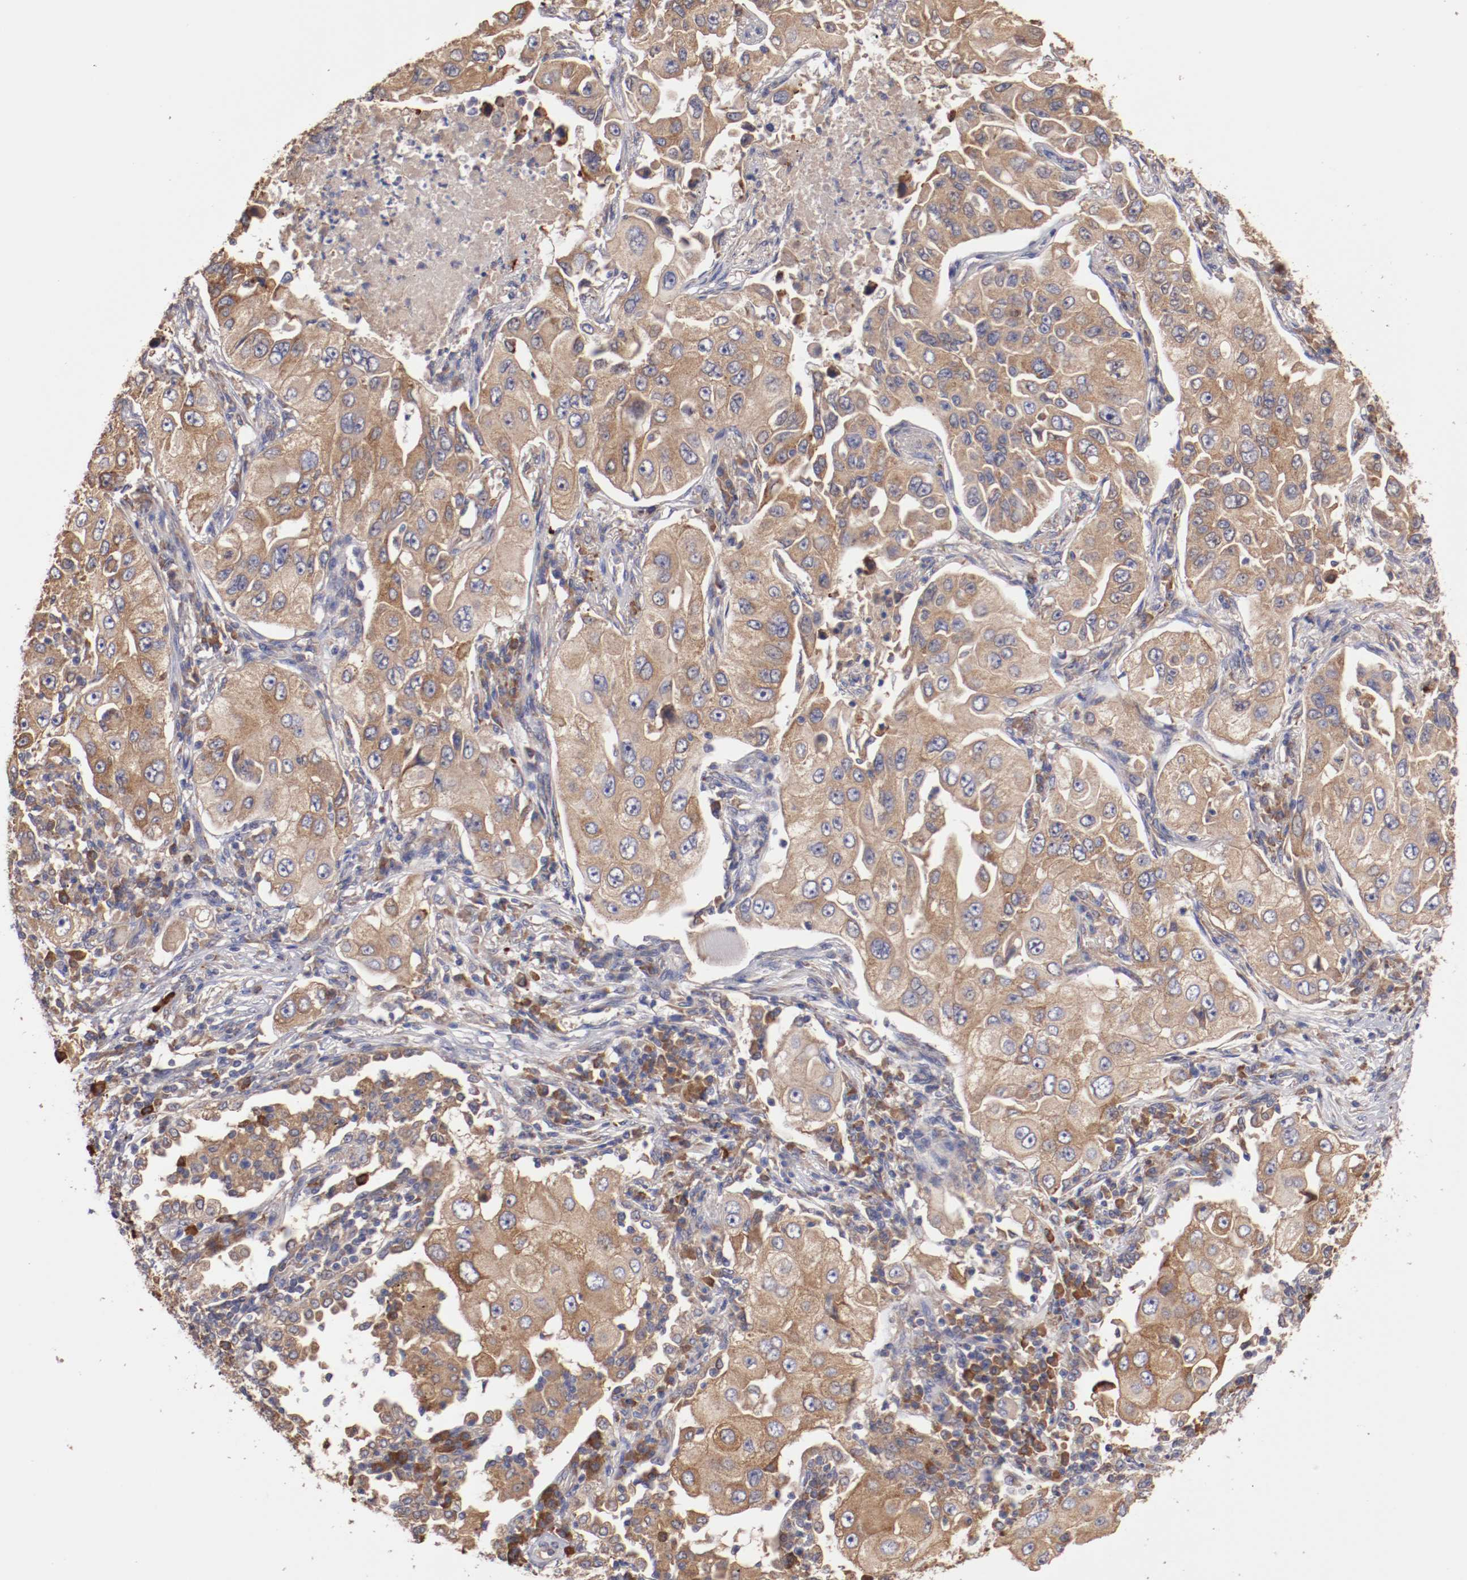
{"staining": {"intensity": "moderate", "quantity": ">75%", "location": "cytoplasmic/membranous"}, "tissue": "lung cancer", "cell_type": "Tumor cells", "image_type": "cancer", "snomed": [{"axis": "morphology", "description": "Adenocarcinoma, NOS"}, {"axis": "topography", "description": "Lung"}], "caption": "IHC image of neoplastic tissue: human lung cancer stained using immunohistochemistry (IHC) displays medium levels of moderate protein expression localized specifically in the cytoplasmic/membranous of tumor cells, appearing as a cytoplasmic/membranous brown color.", "gene": "NFKBIE", "patient": {"sex": "male", "age": 84}}